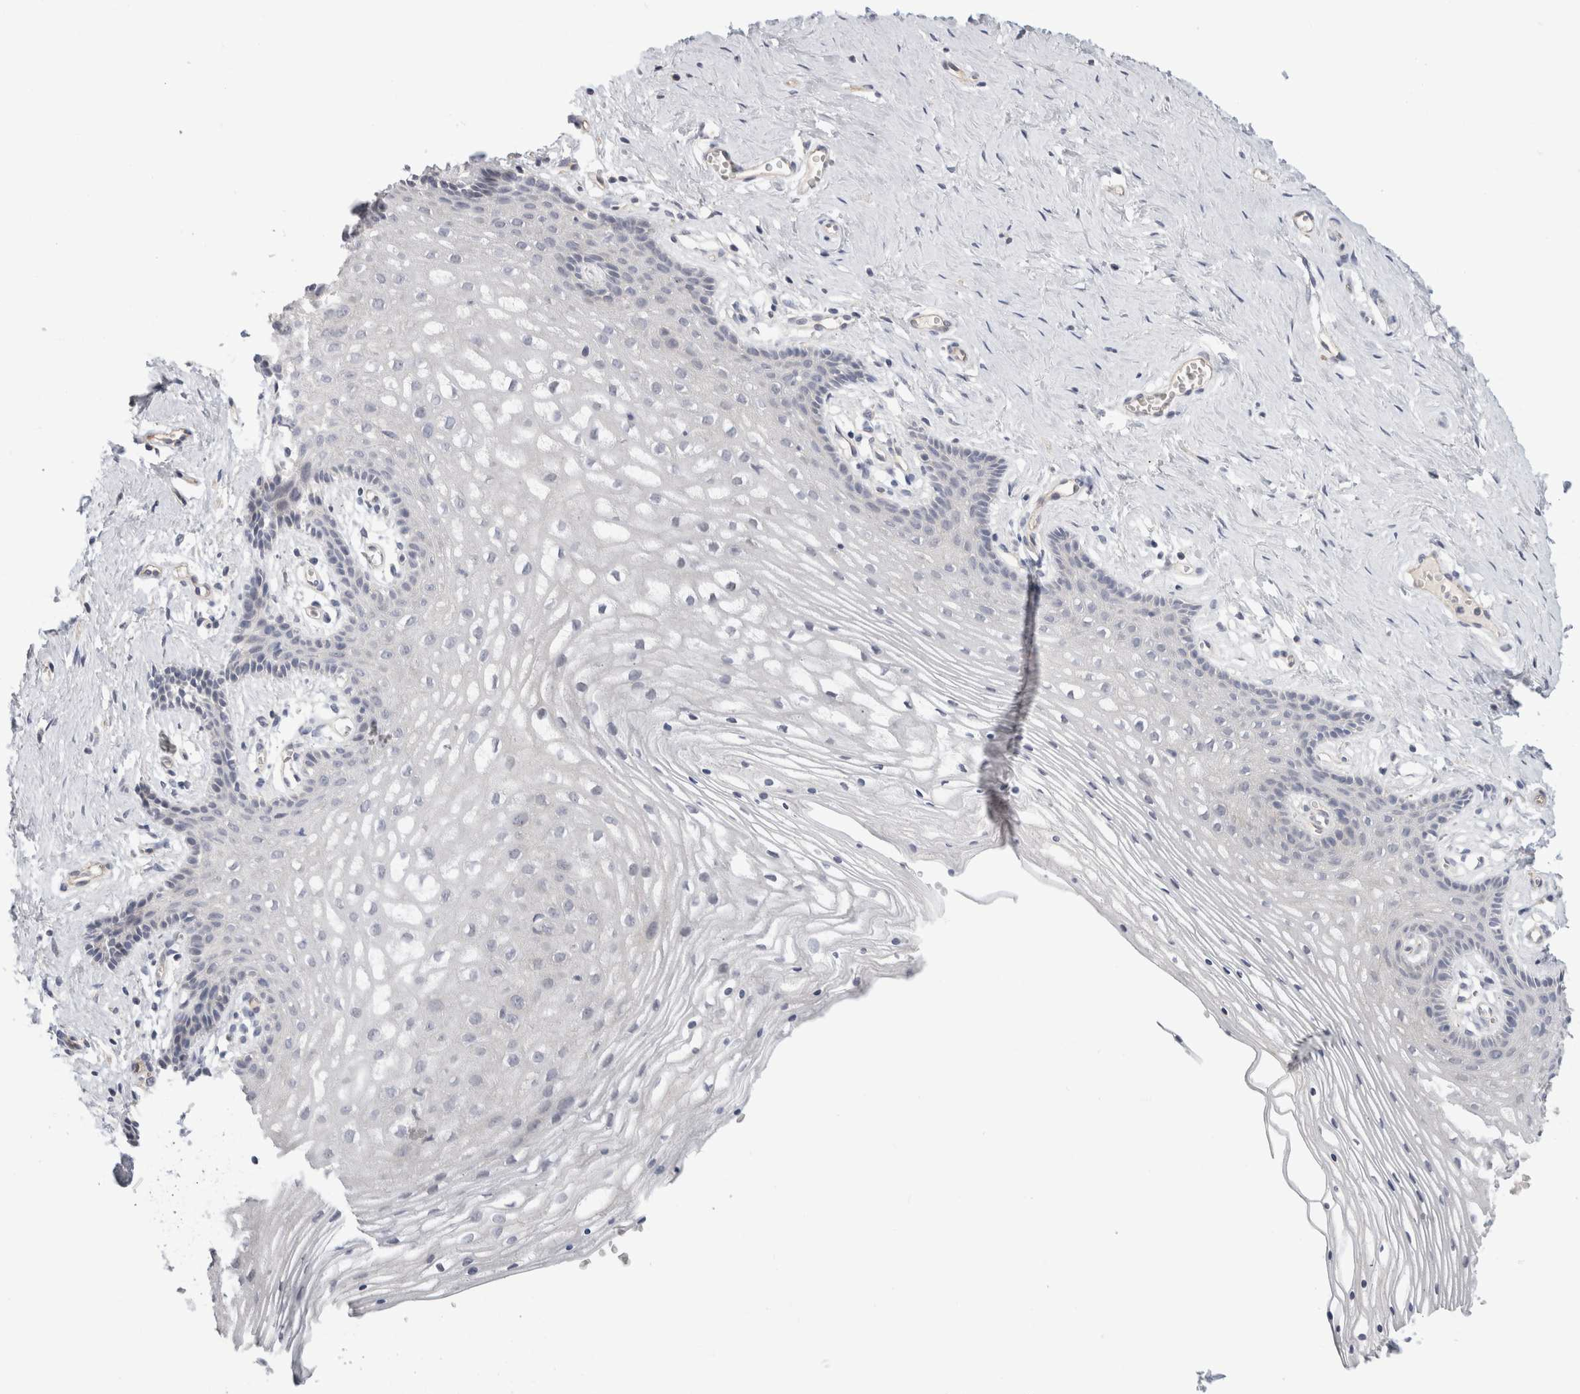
{"staining": {"intensity": "negative", "quantity": "none", "location": "none"}, "tissue": "vagina", "cell_type": "Squamous epithelial cells", "image_type": "normal", "snomed": [{"axis": "morphology", "description": "Normal tissue, NOS"}, {"axis": "topography", "description": "Vagina"}], "caption": "High power microscopy photomicrograph of an immunohistochemistry micrograph of normal vagina, revealing no significant expression in squamous epithelial cells.", "gene": "AFP", "patient": {"sex": "female", "age": 32}}